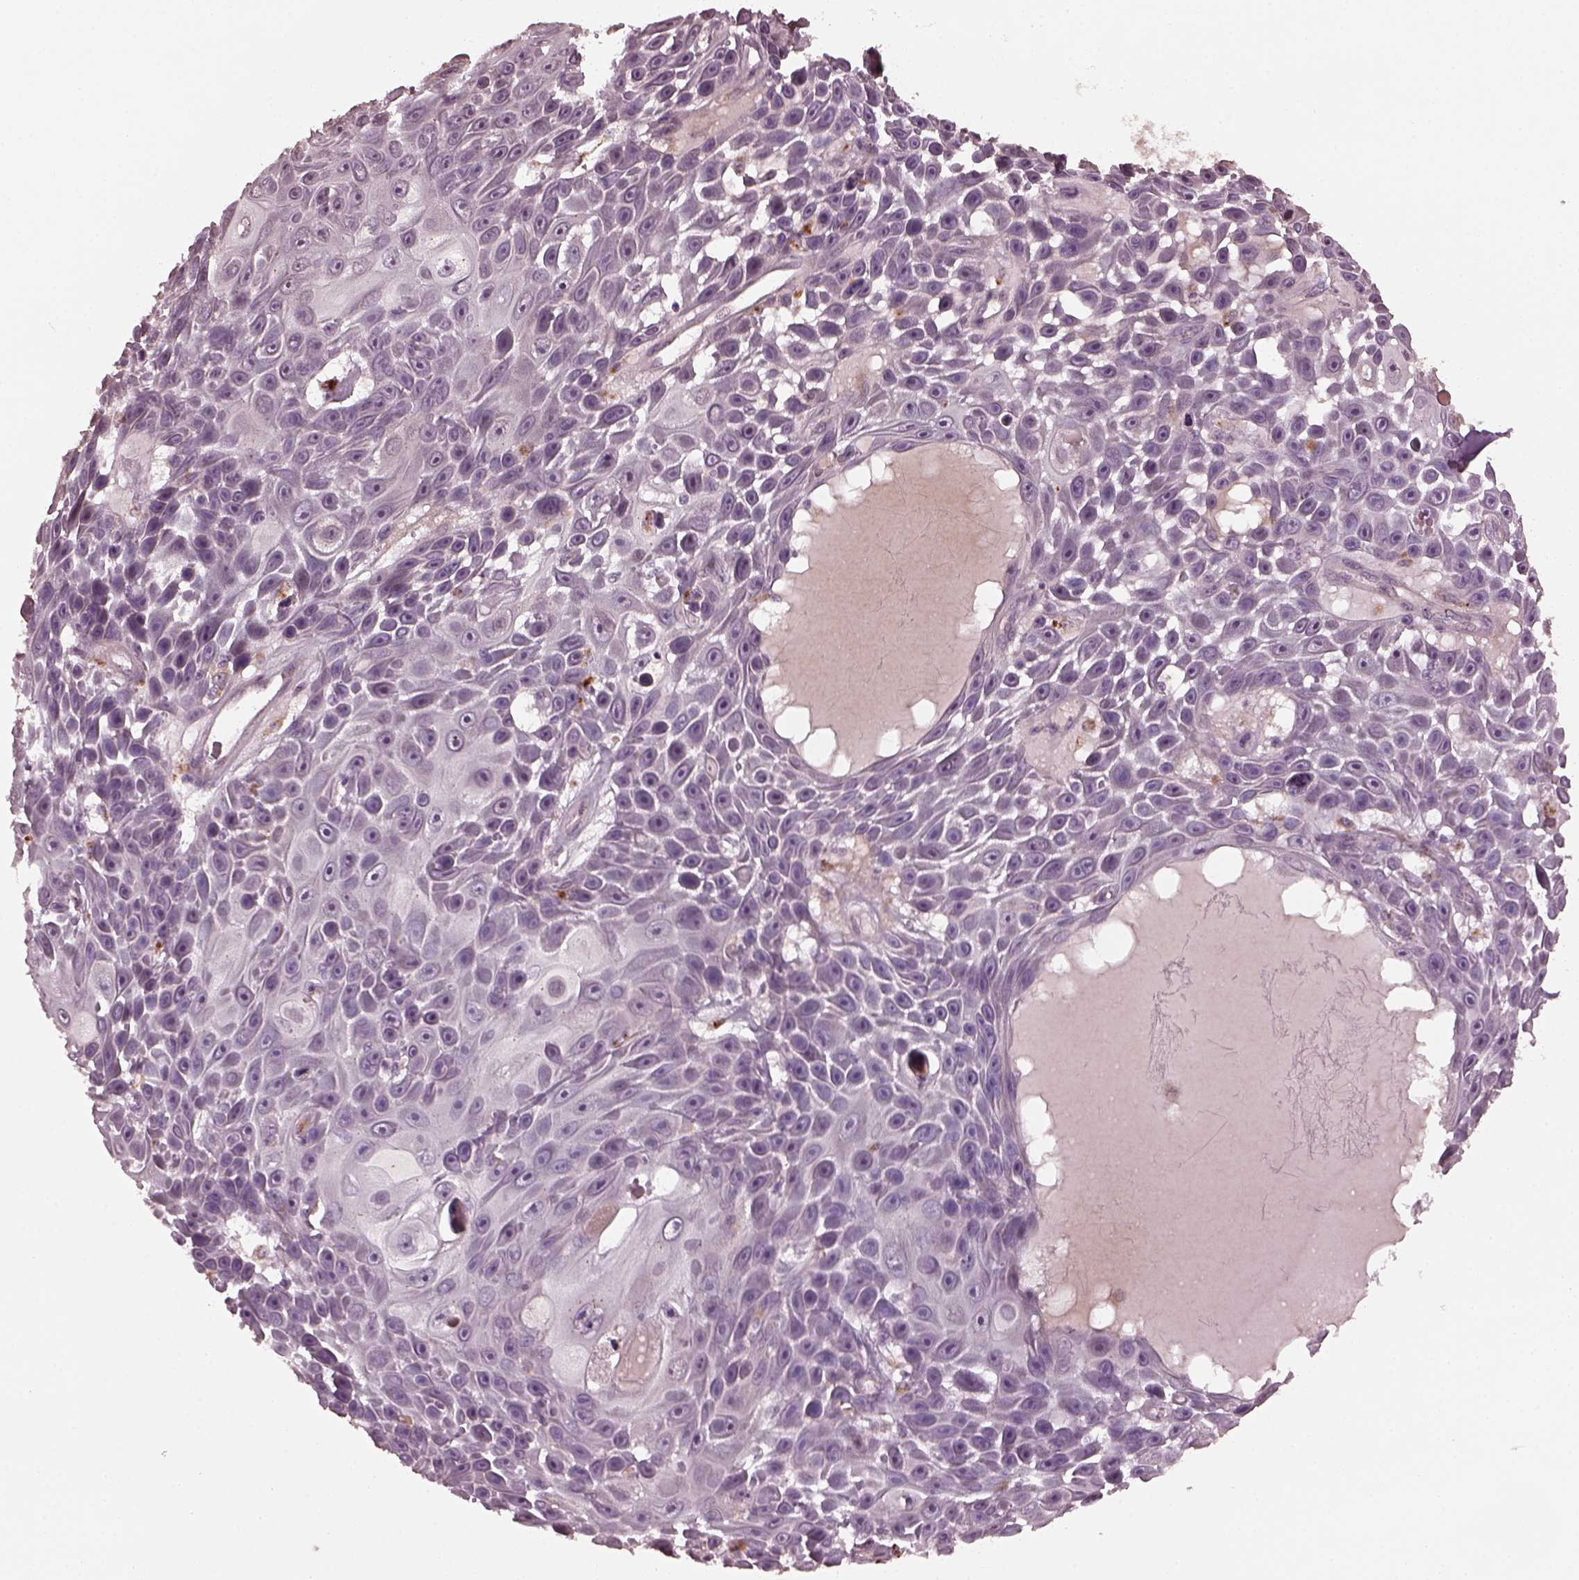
{"staining": {"intensity": "negative", "quantity": "none", "location": "none"}, "tissue": "skin cancer", "cell_type": "Tumor cells", "image_type": "cancer", "snomed": [{"axis": "morphology", "description": "Squamous cell carcinoma, NOS"}, {"axis": "topography", "description": "Skin"}], "caption": "Human skin cancer (squamous cell carcinoma) stained for a protein using immunohistochemistry (IHC) demonstrates no expression in tumor cells.", "gene": "RUFY3", "patient": {"sex": "male", "age": 82}}